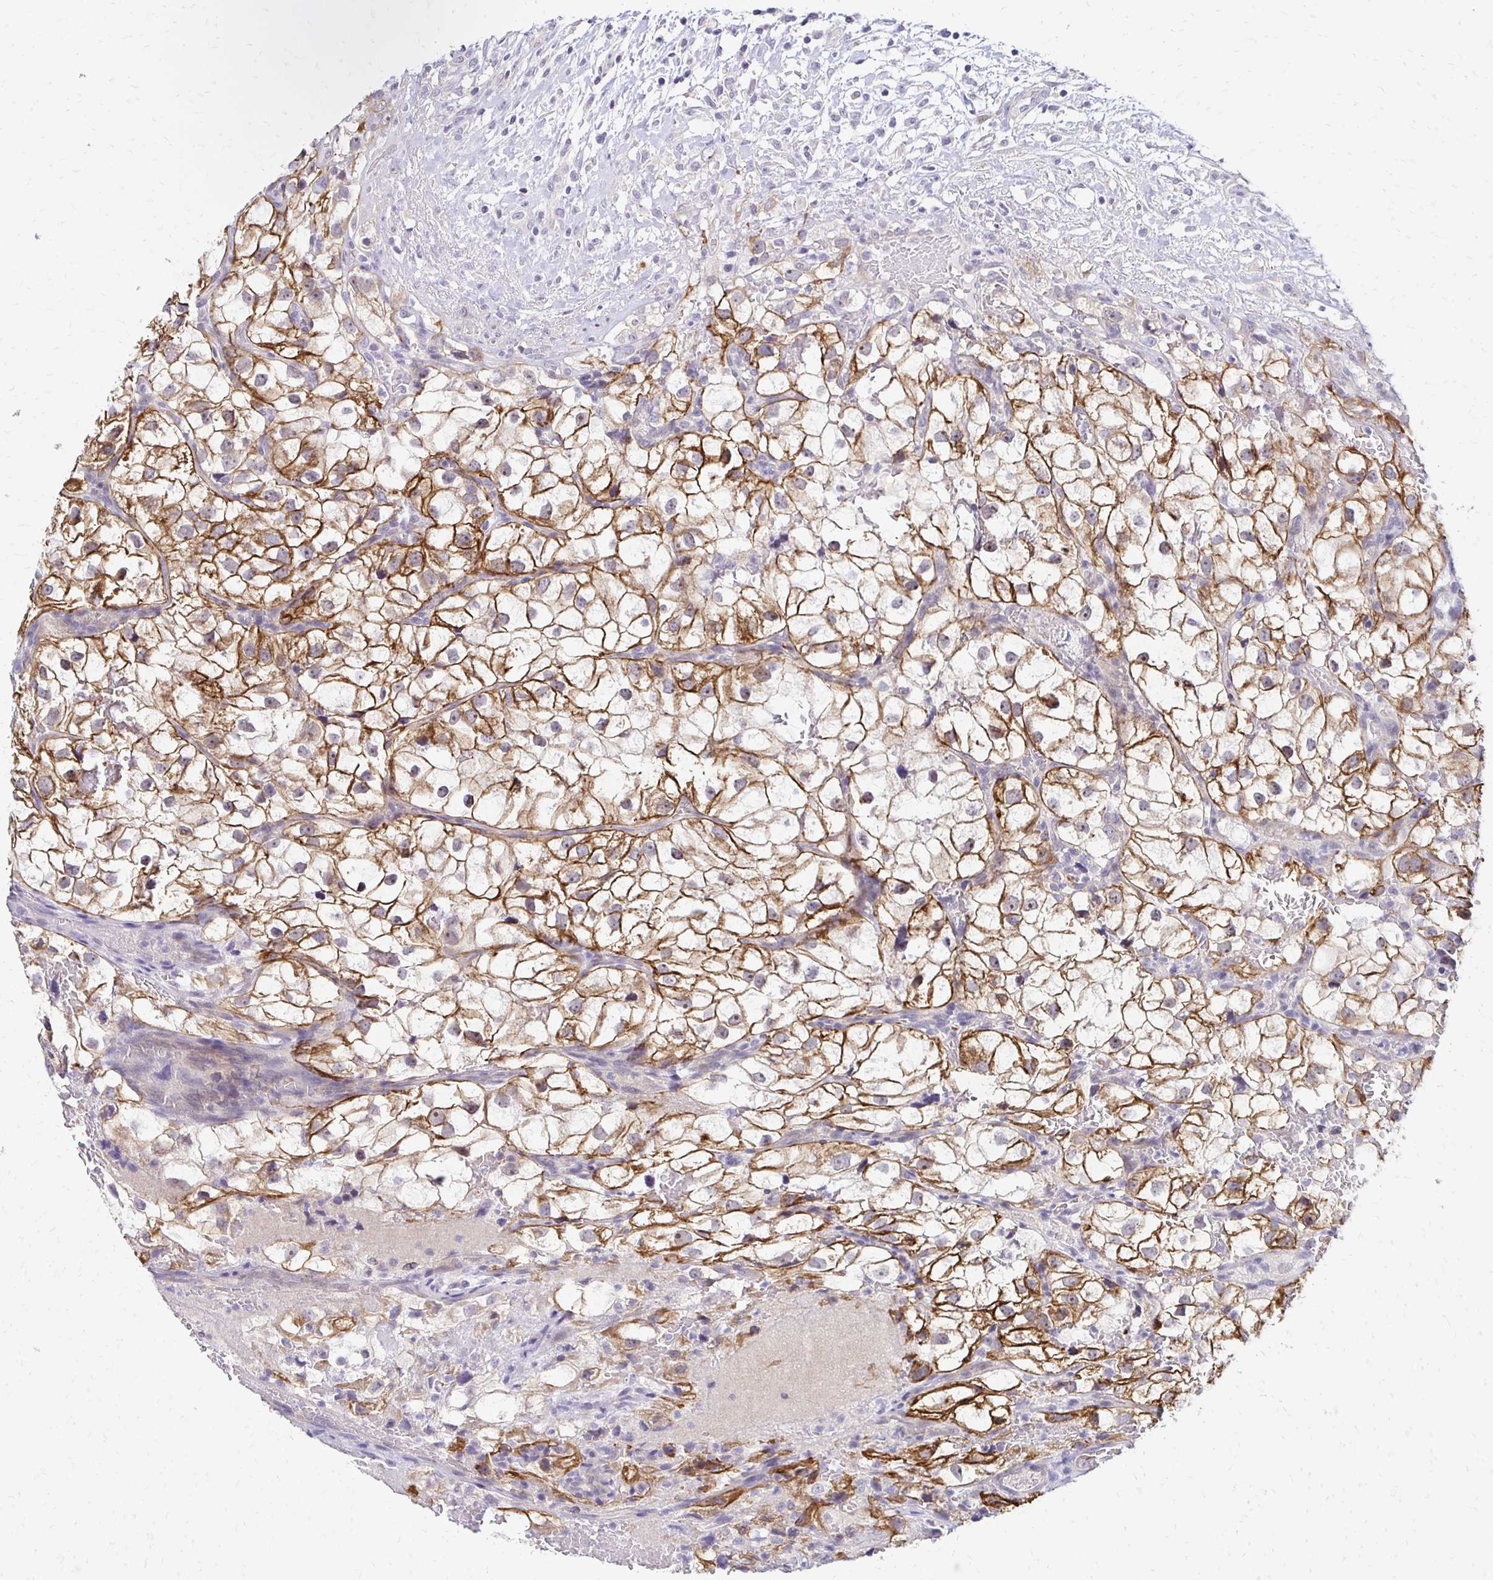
{"staining": {"intensity": "moderate", "quantity": ">75%", "location": "cytoplasmic/membranous"}, "tissue": "renal cancer", "cell_type": "Tumor cells", "image_type": "cancer", "snomed": [{"axis": "morphology", "description": "Adenocarcinoma, NOS"}, {"axis": "topography", "description": "Kidney"}], "caption": "IHC photomicrograph of neoplastic tissue: renal adenocarcinoma stained using IHC demonstrates medium levels of moderate protein expression localized specifically in the cytoplasmic/membranous of tumor cells, appearing as a cytoplasmic/membranous brown color.", "gene": "C1QTNF2", "patient": {"sex": "male", "age": 59}}